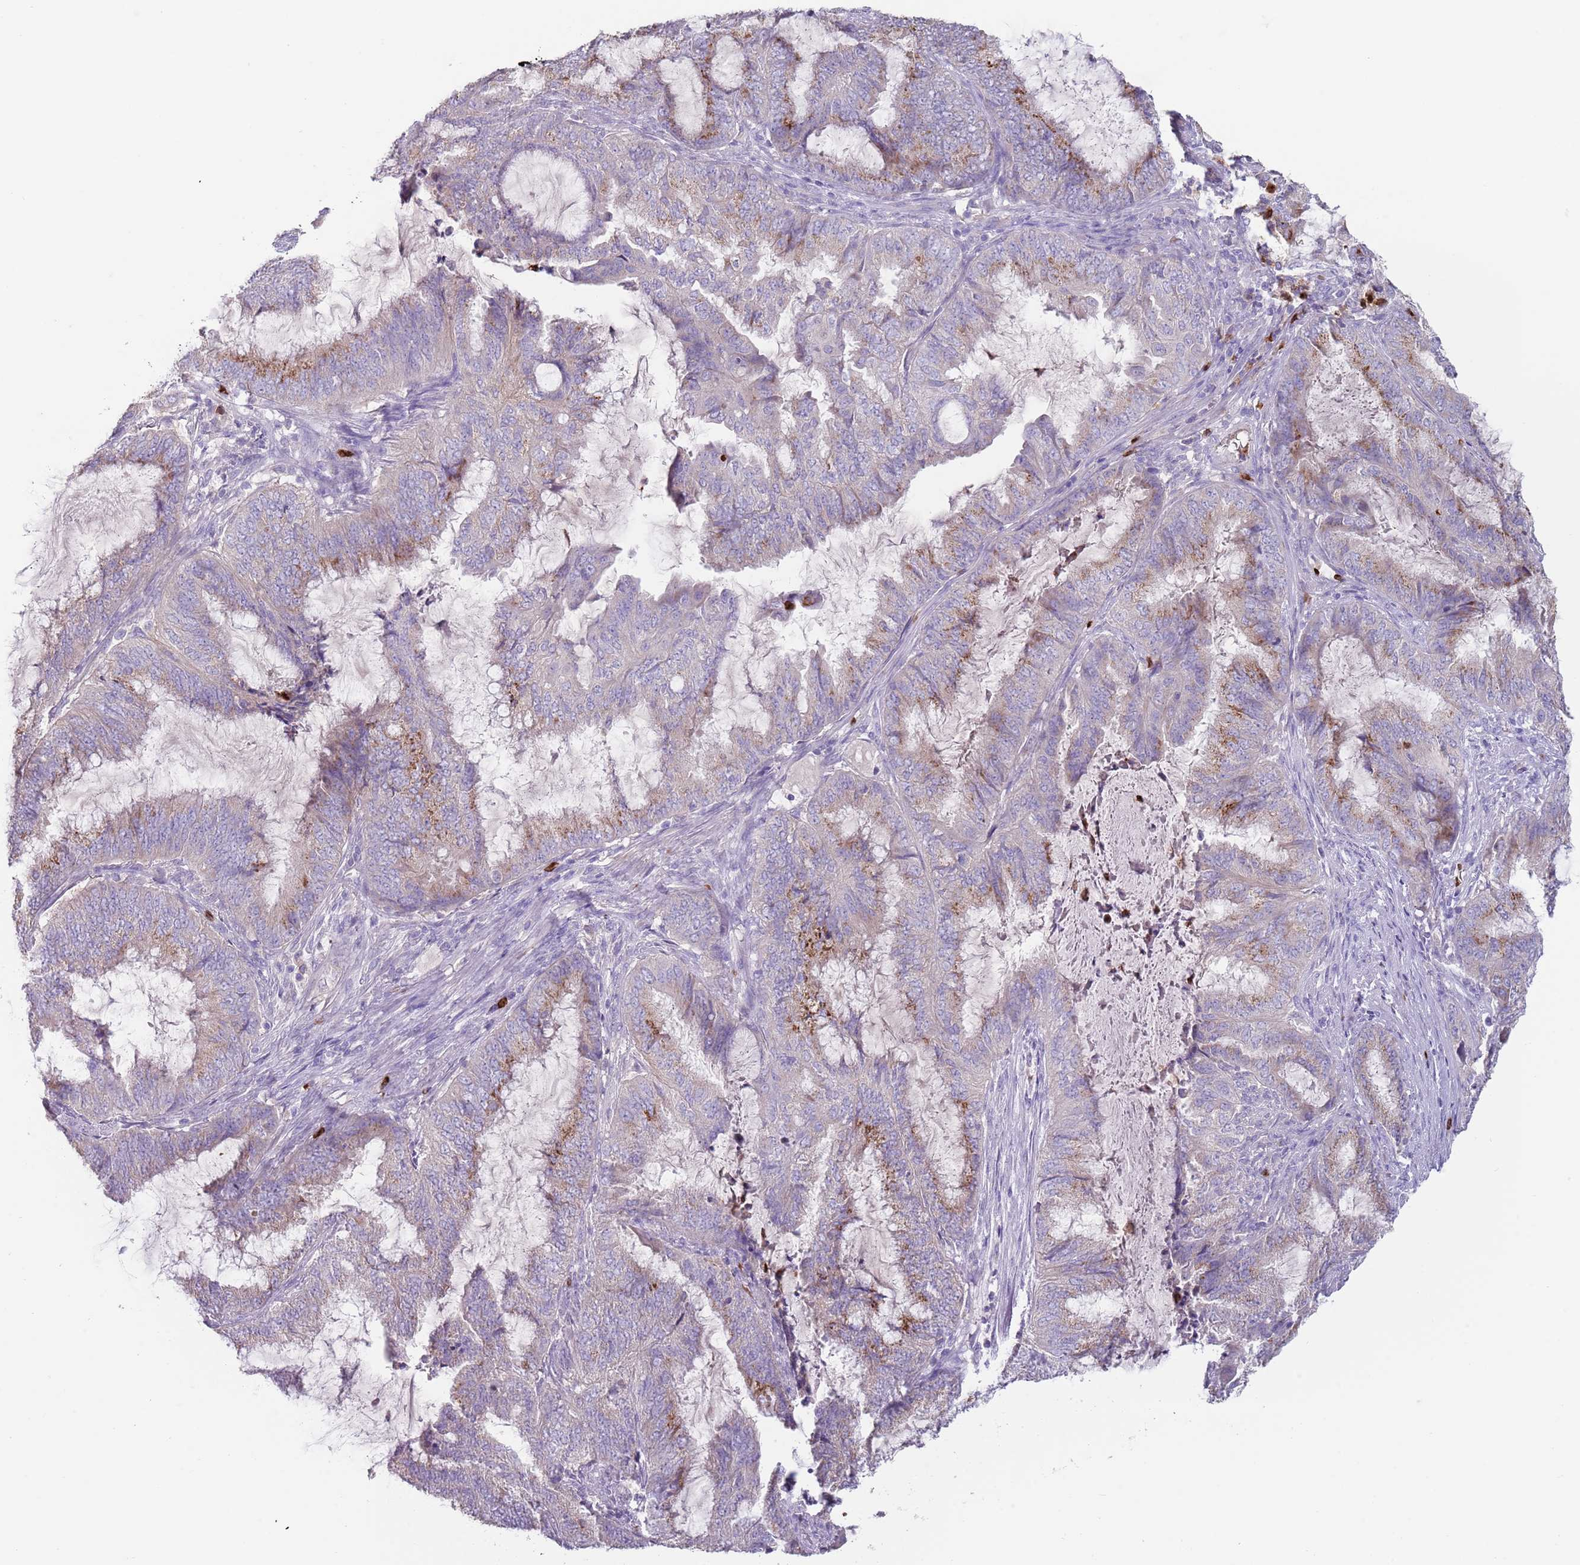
{"staining": {"intensity": "moderate", "quantity": "<25%", "location": "cytoplasmic/membranous"}, "tissue": "endometrial cancer", "cell_type": "Tumor cells", "image_type": "cancer", "snomed": [{"axis": "morphology", "description": "Adenocarcinoma, NOS"}, {"axis": "topography", "description": "Endometrium"}], "caption": "Immunohistochemical staining of human endometrial cancer (adenocarcinoma) exhibits low levels of moderate cytoplasmic/membranous protein staining in approximately <25% of tumor cells.", "gene": "TMEM251", "patient": {"sex": "female", "age": 51}}